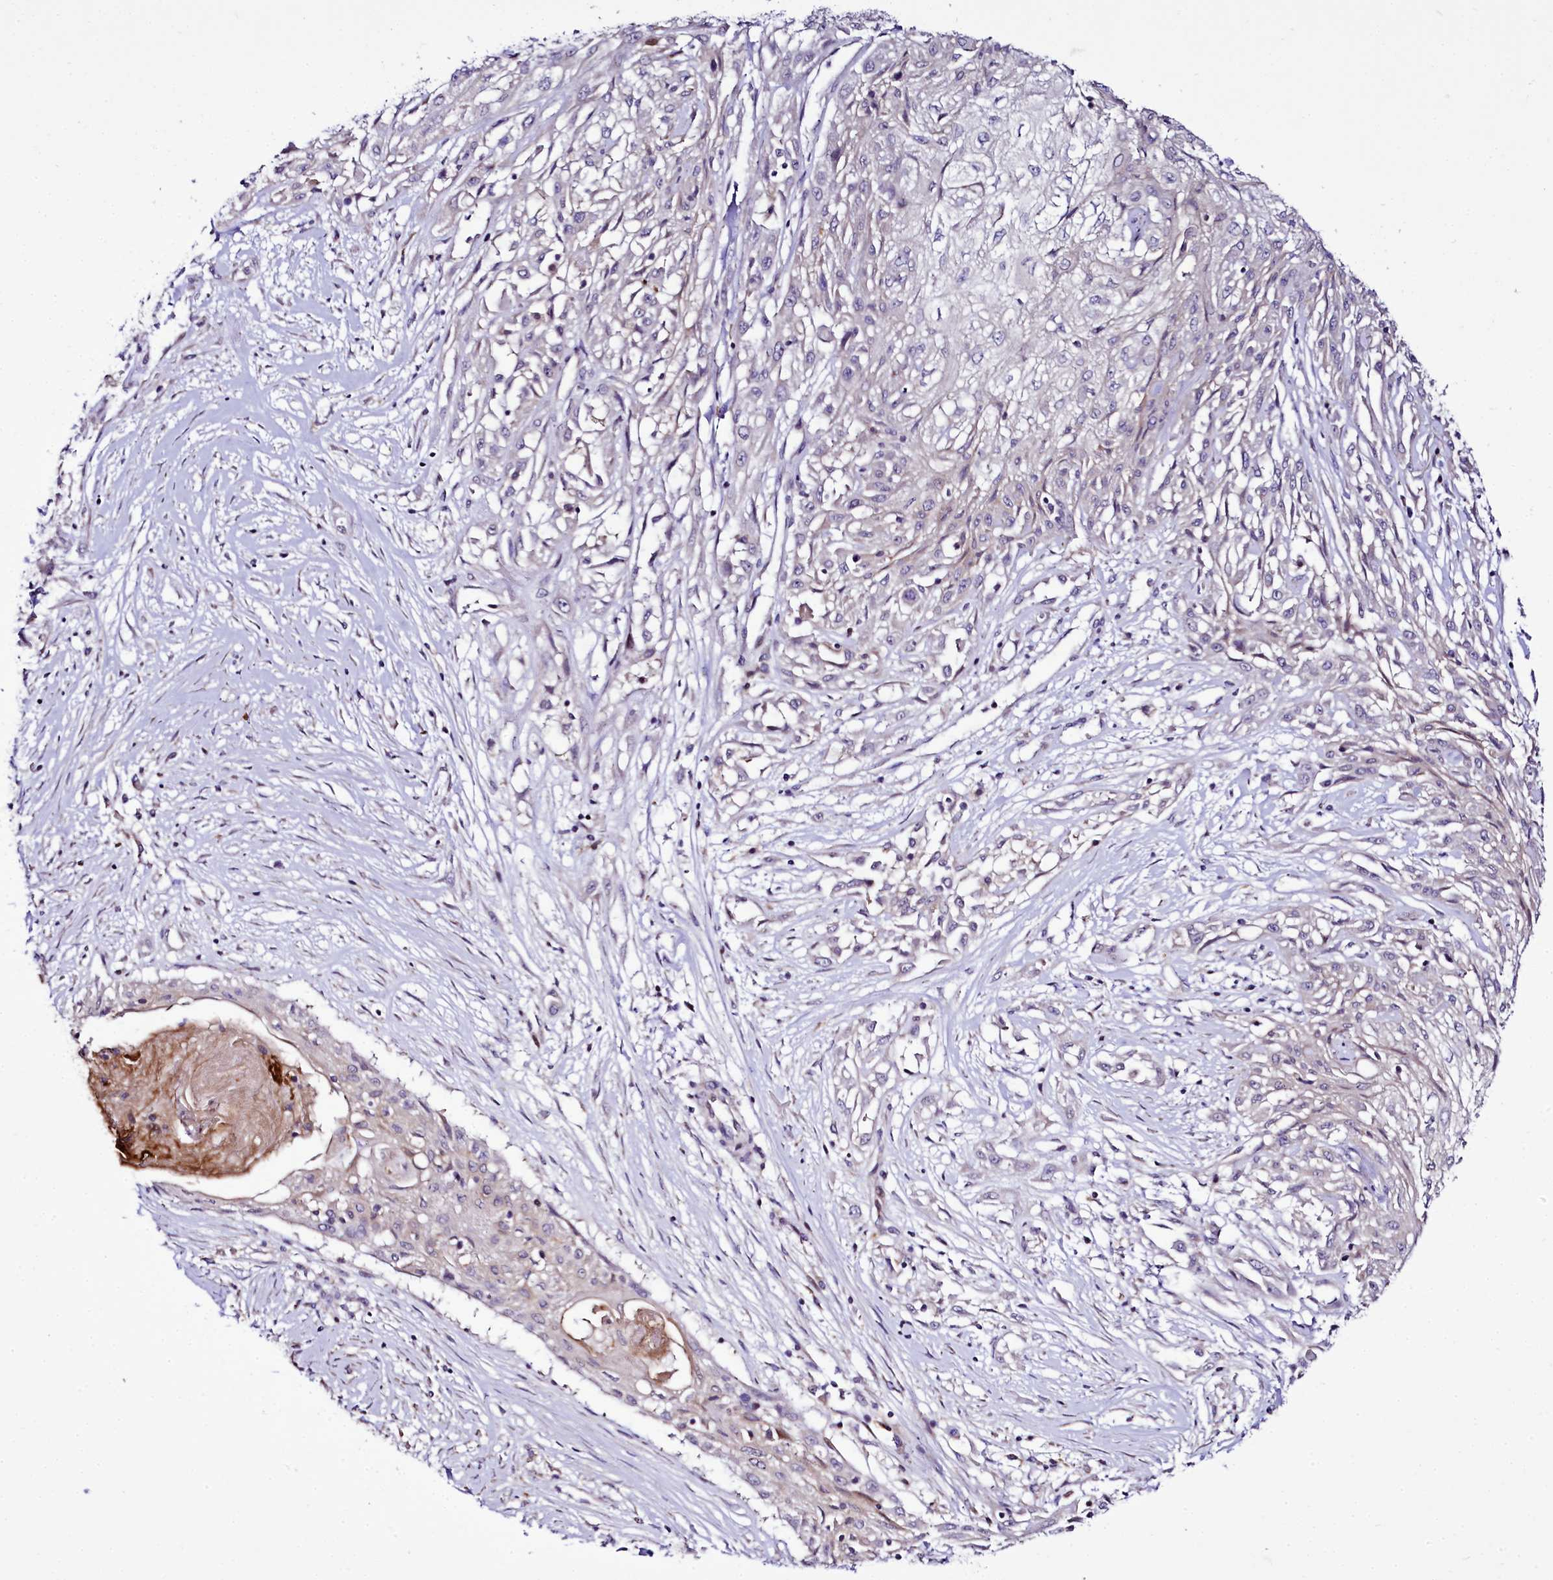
{"staining": {"intensity": "negative", "quantity": "none", "location": "none"}, "tissue": "skin cancer", "cell_type": "Tumor cells", "image_type": "cancer", "snomed": [{"axis": "morphology", "description": "Squamous cell carcinoma, NOS"}, {"axis": "morphology", "description": "Squamous cell carcinoma, metastatic, NOS"}, {"axis": "topography", "description": "Skin"}, {"axis": "topography", "description": "Lymph node"}], "caption": "Tumor cells are negative for protein expression in human metastatic squamous cell carcinoma (skin).", "gene": "ZC3H12C", "patient": {"sex": "male", "age": 75}}